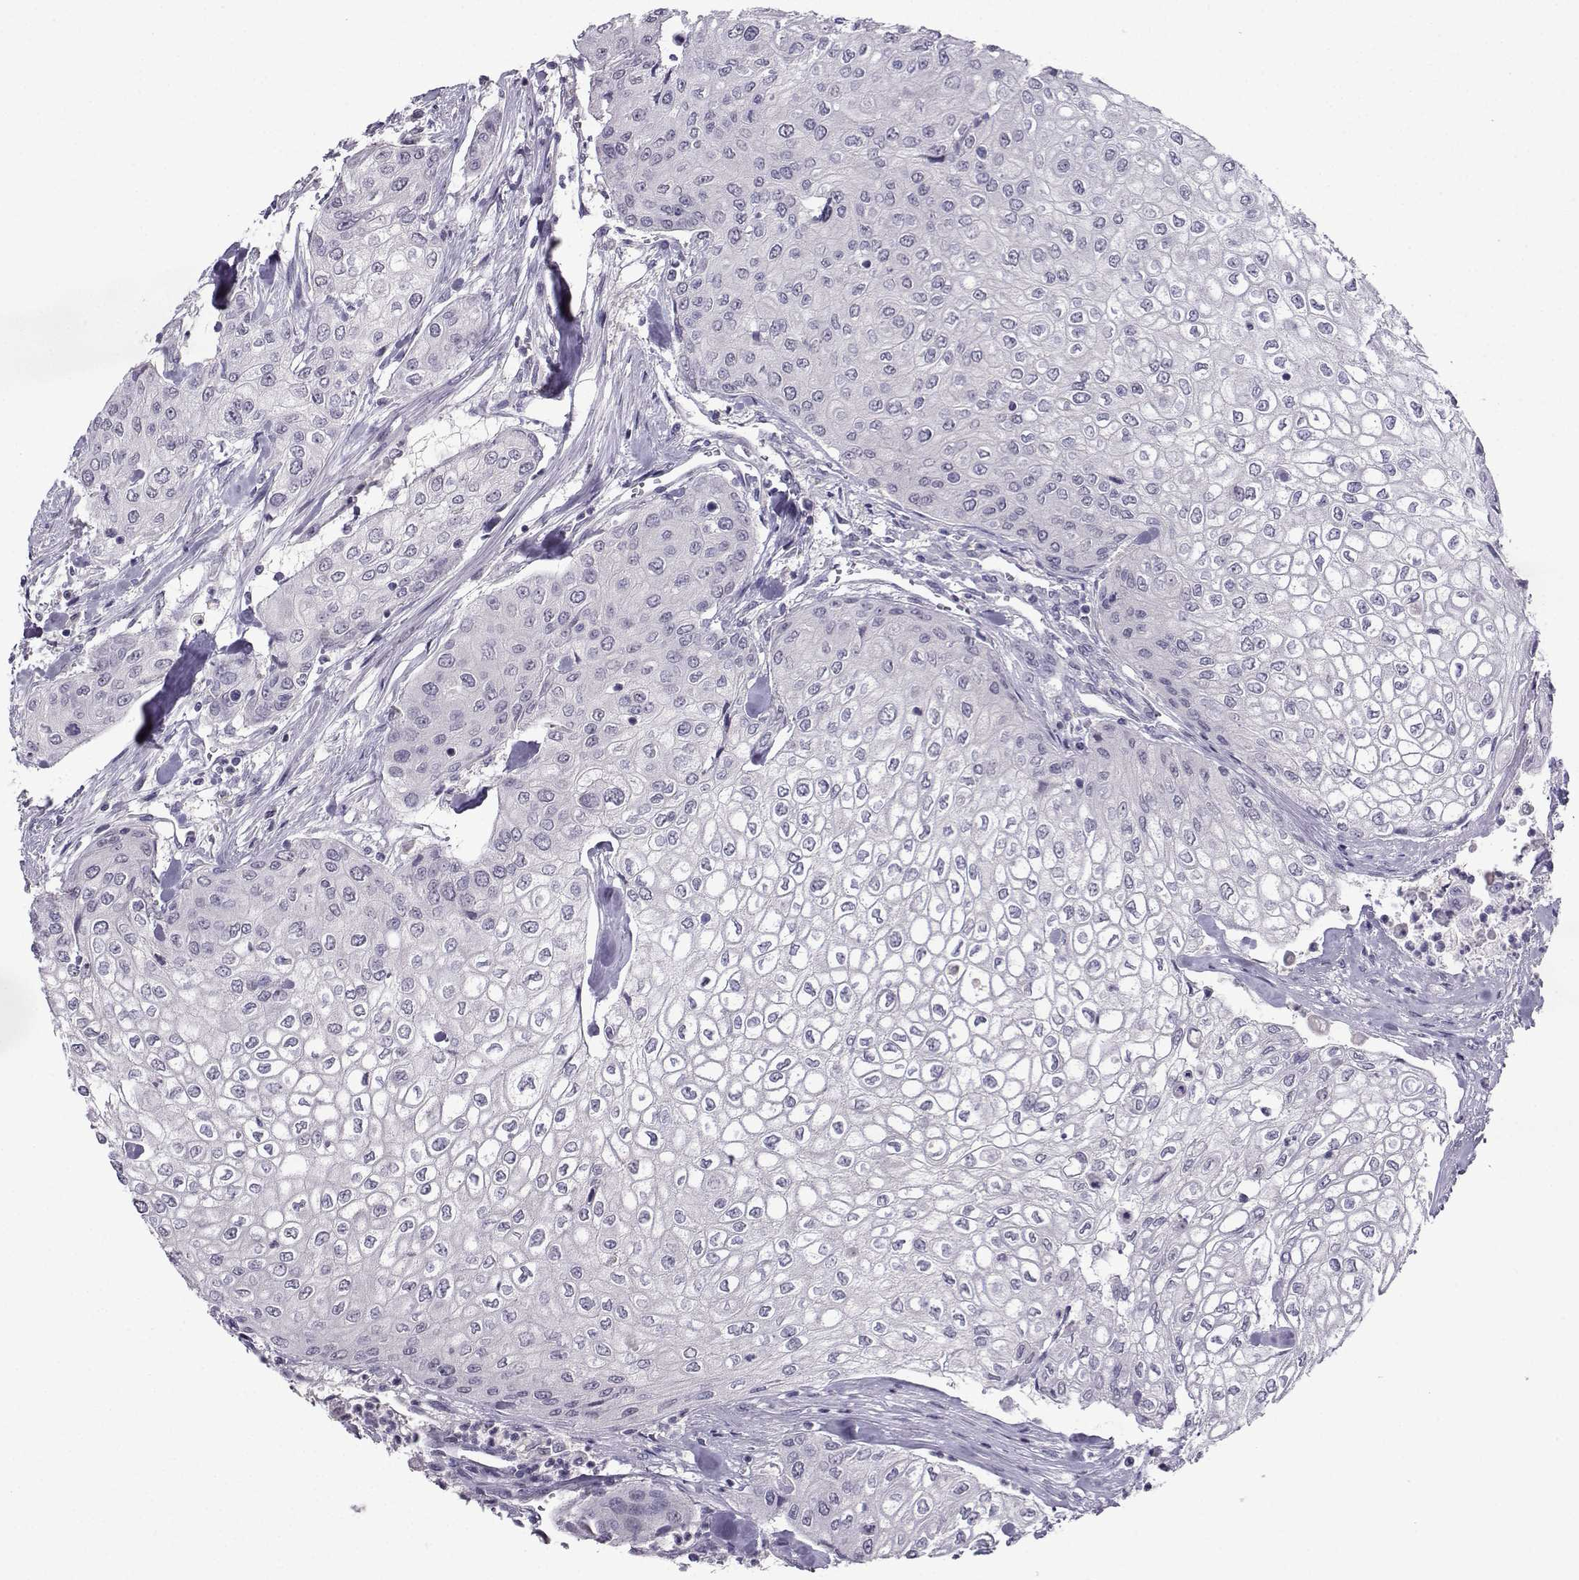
{"staining": {"intensity": "negative", "quantity": "none", "location": "none"}, "tissue": "urothelial cancer", "cell_type": "Tumor cells", "image_type": "cancer", "snomed": [{"axis": "morphology", "description": "Urothelial carcinoma, High grade"}, {"axis": "topography", "description": "Urinary bladder"}], "caption": "Immunohistochemistry micrograph of urothelial cancer stained for a protein (brown), which reveals no positivity in tumor cells. (DAB (3,3'-diaminobenzidine) immunohistochemistry, high magnification).", "gene": "CRYBB1", "patient": {"sex": "male", "age": 62}}